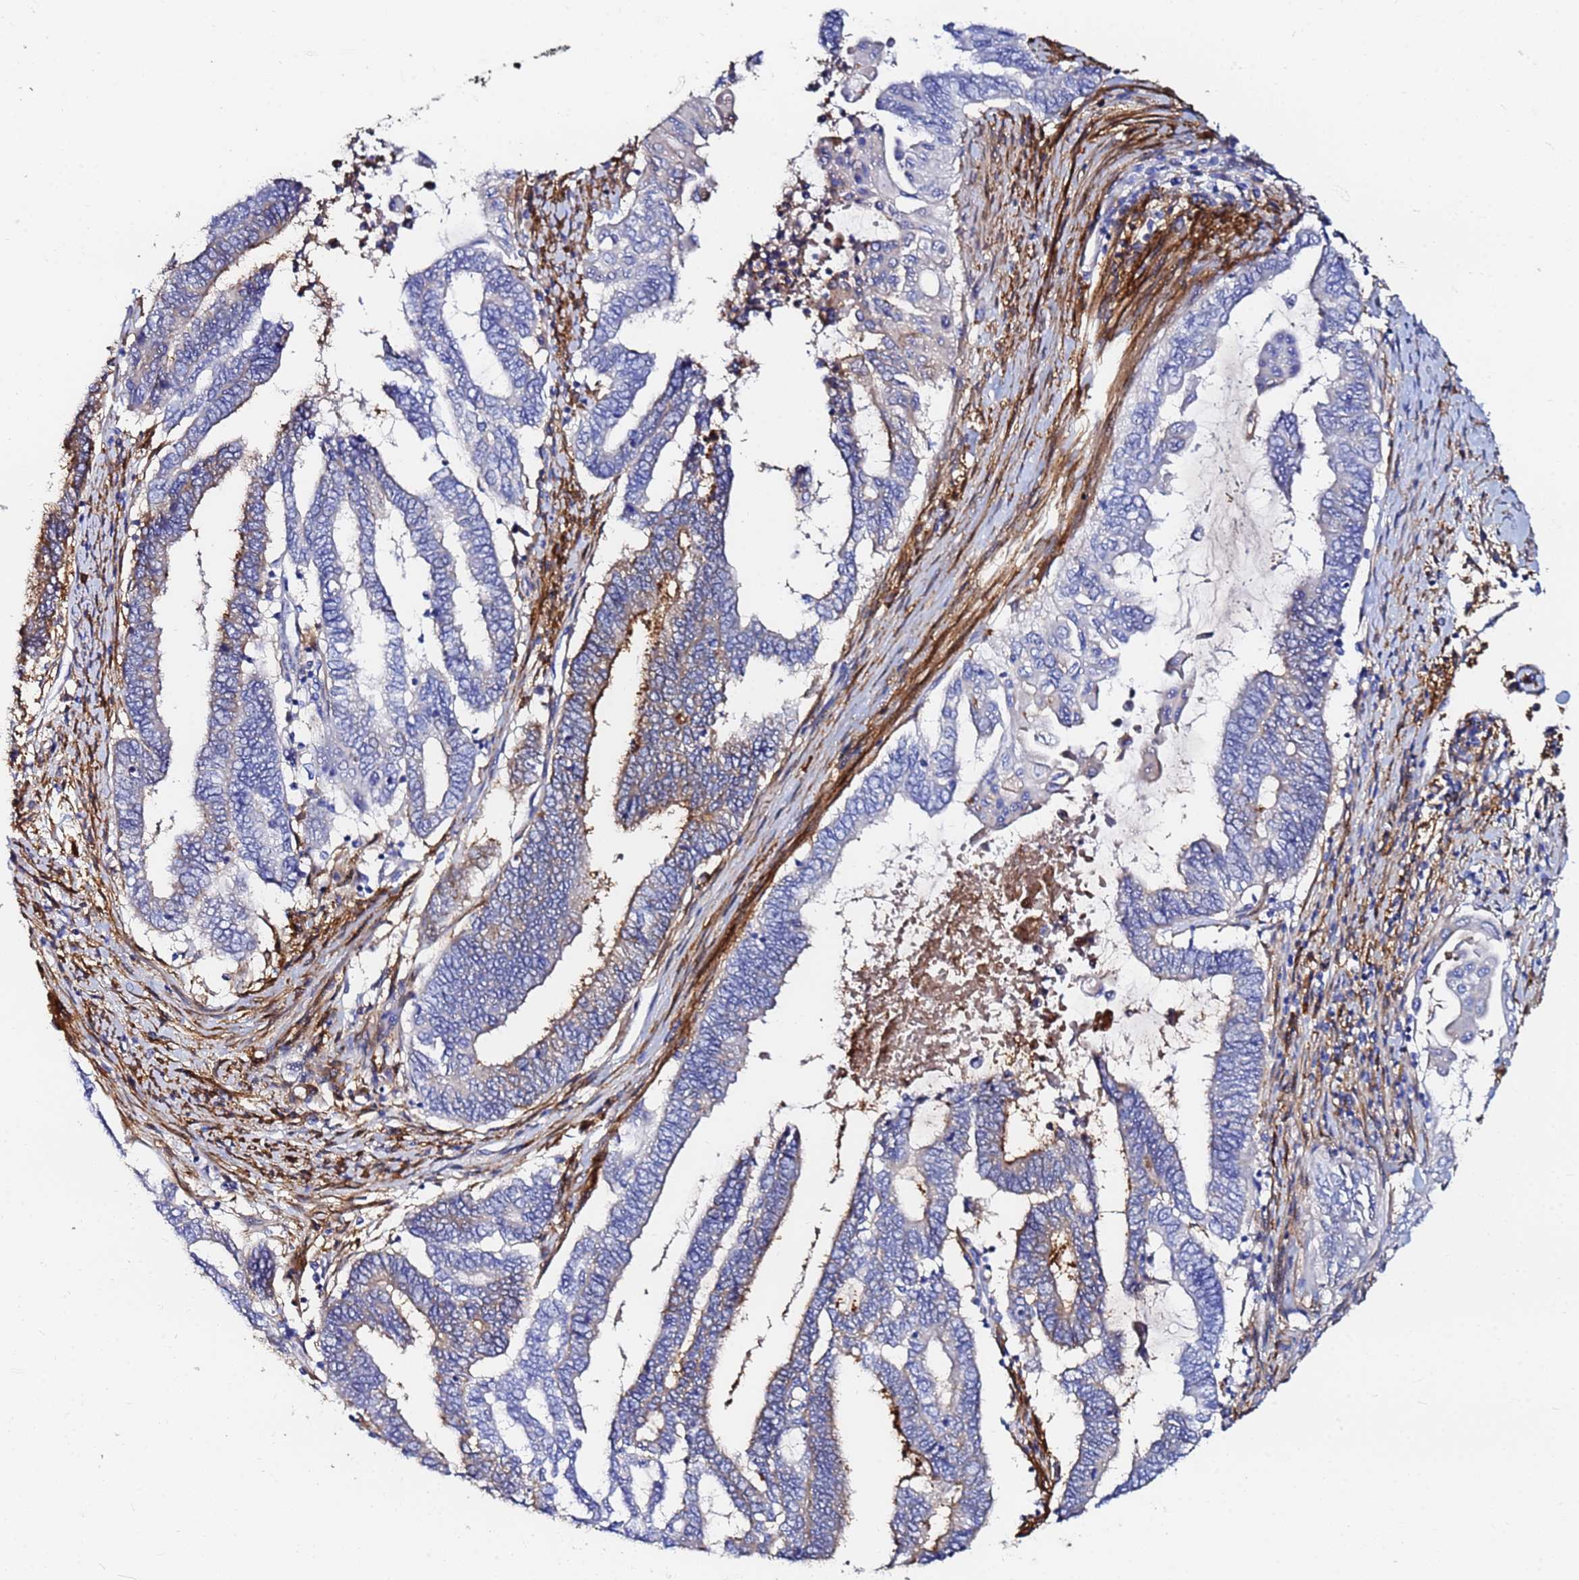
{"staining": {"intensity": "weak", "quantity": "<25%", "location": "cytoplasmic/membranous"}, "tissue": "endometrial cancer", "cell_type": "Tumor cells", "image_type": "cancer", "snomed": [{"axis": "morphology", "description": "Adenocarcinoma, NOS"}, {"axis": "topography", "description": "Uterus"}, {"axis": "topography", "description": "Endometrium"}], "caption": "IHC of endometrial adenocarcinoma exhibits no expression in tumor cells.", "gene": "BASP1", "patient": {"sex": "female", "age": 70}}